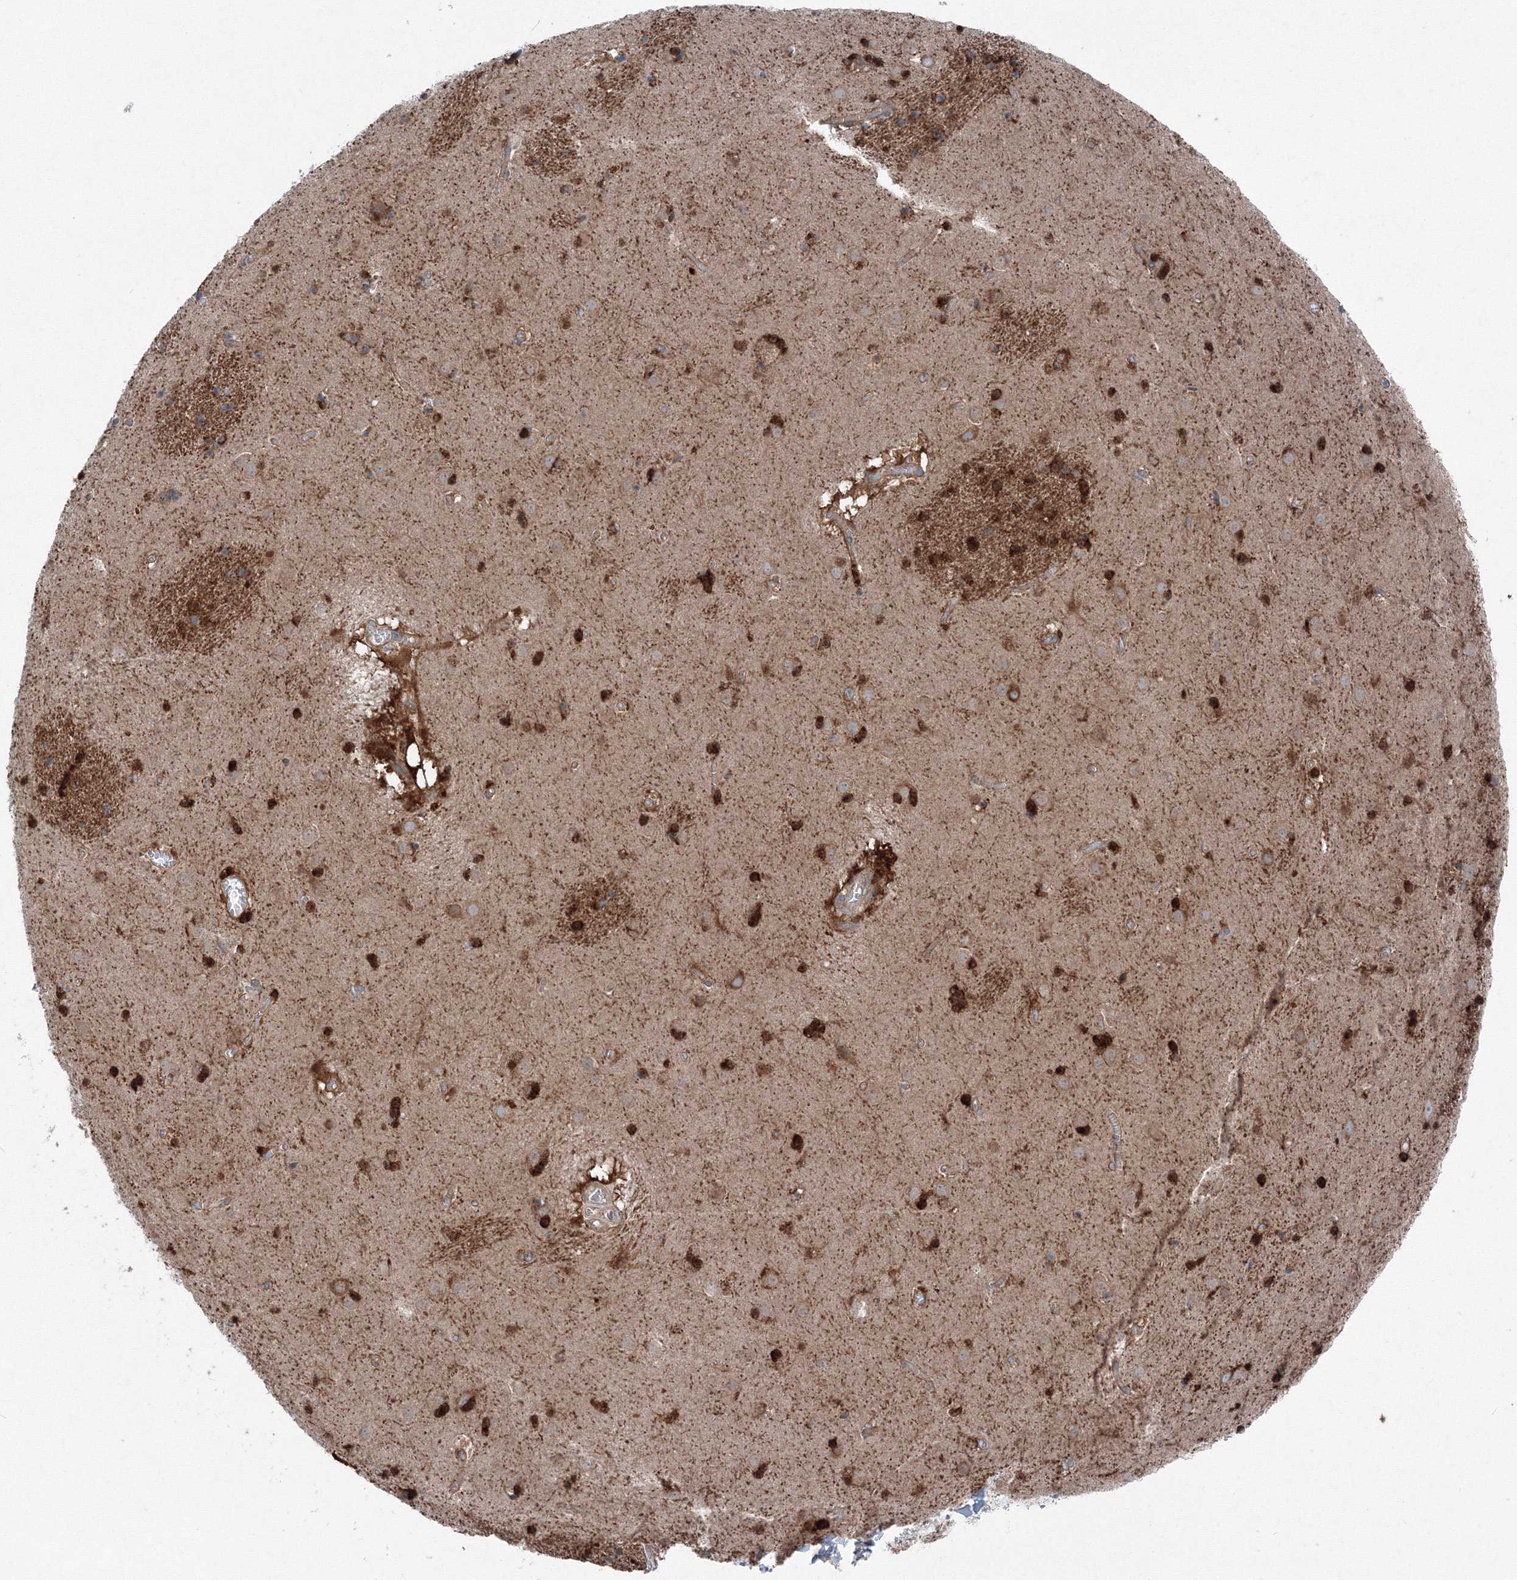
{"staining": {"intensity": "strong", "quantity": ">75%", "location": "cytoplasmic/membranous,nuclear"}, "tissue": "caudate", "cell_type": "Glial cells", "image_type": "normal", "snomed": [{"axis": "morphology", "description": "Normal tissue, NOS"}, {"axis": "topography", "description": "Lateral ventricle wall"}], "caption": "IHC image of unremarkable caudate: caudate stained using immunohistochemistry shows high levels of strong protein expression localized specifically in the cytoplasmic/membranous,nuclear of glial cells, appearing as a cytoplasmic/membranous,nuclear brown color.", "gene": "TPRKB", "patient": {"sex": "male", "age": 70}}